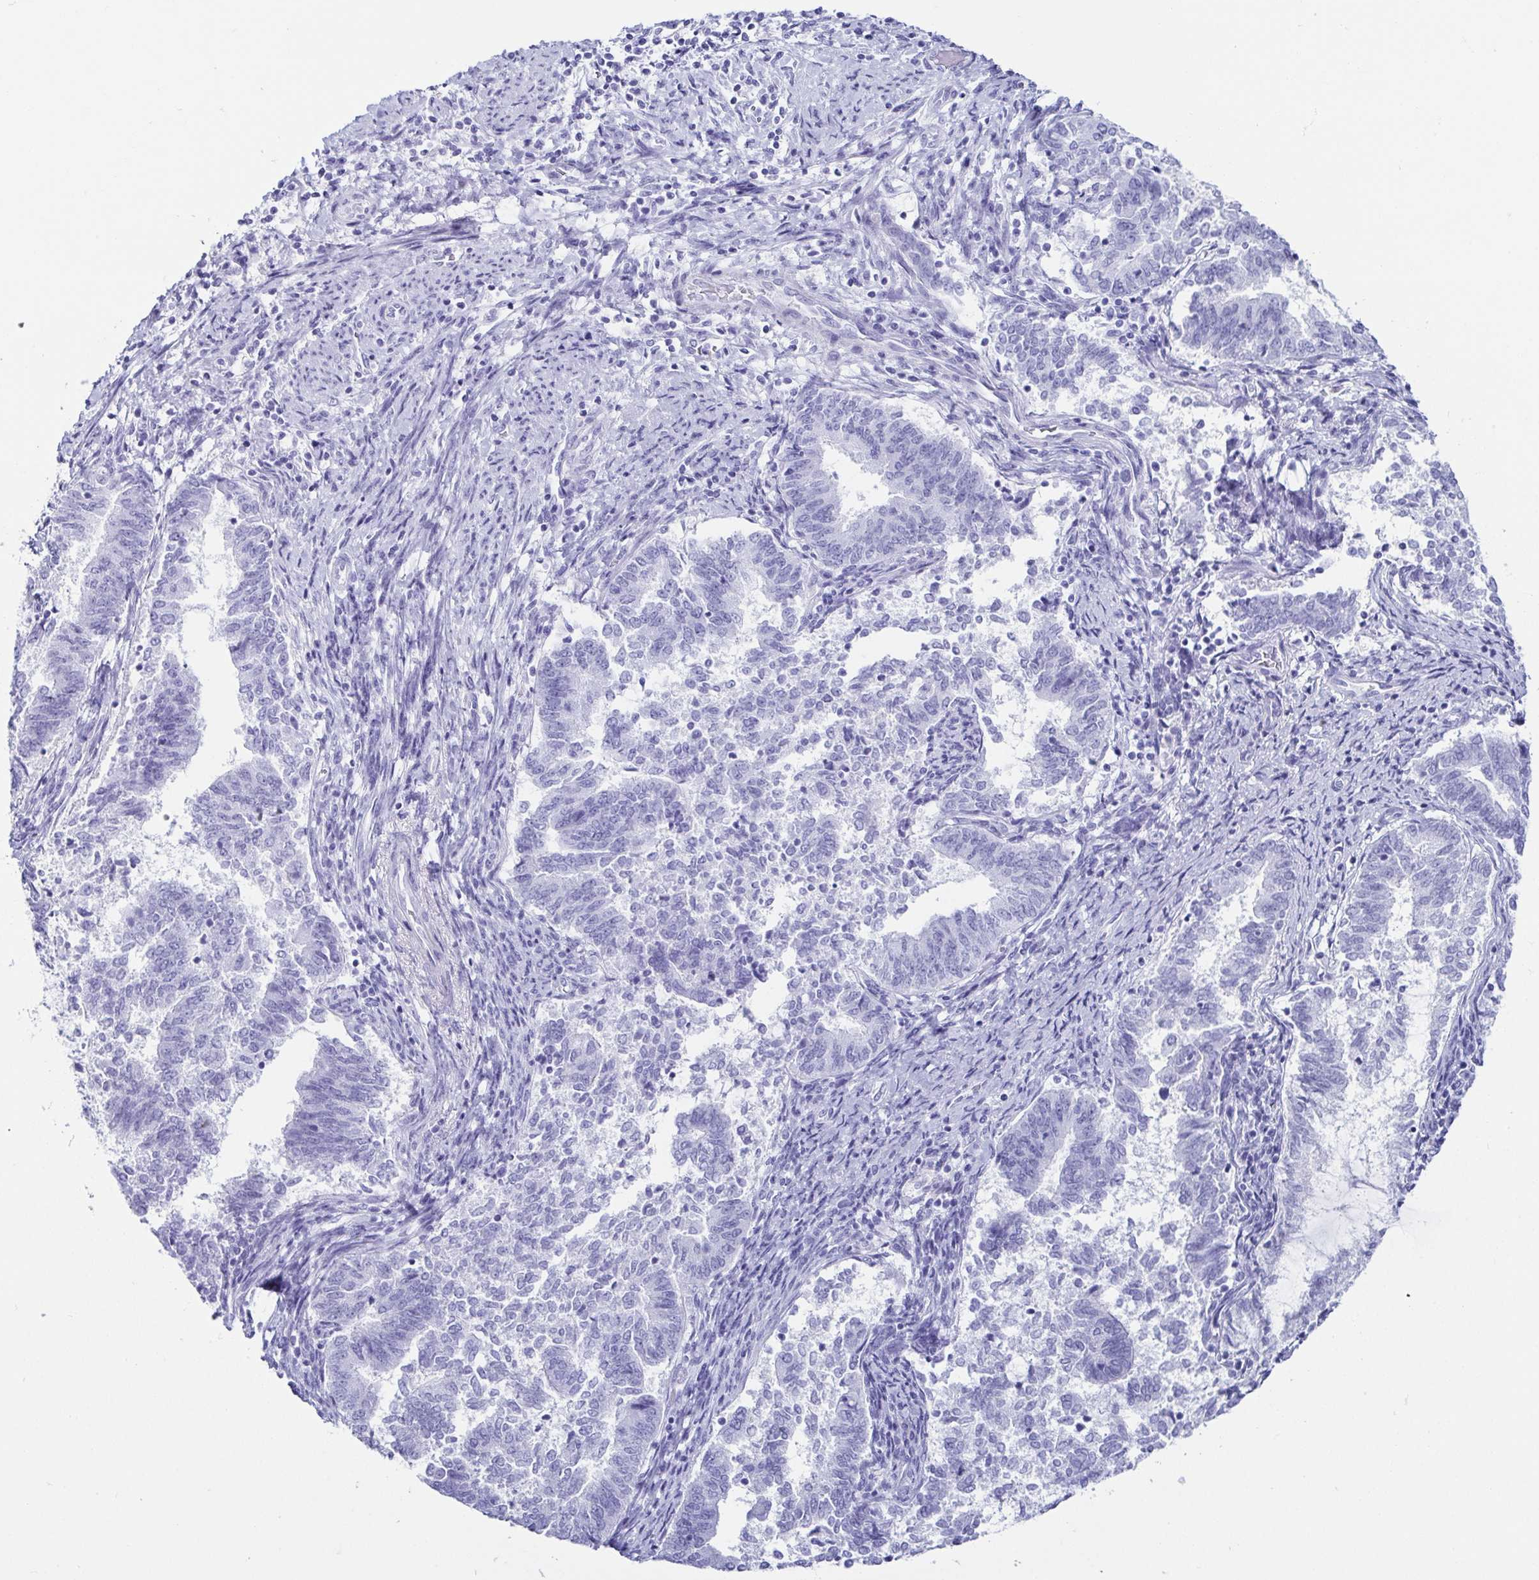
{"staining": {"intensity": "negative", "quantity": "none", "location": "none"}, "tissue": "endometrial cancer", "cell_type": "Tumor cells", "image_type": "cancer", "snomed": [{"axis": "morphology", "description": "Adenocarcinoma, NOS"}, {"axis": "topography", "description": "Endometrium"}], "caption": "Immunohistochemical staining of human endometrial cancer (adenocarcinoma) displays no significant staining in tumor cells.", "gene": "CD164L2", "patient": {"sex": "female", "age": 65}}